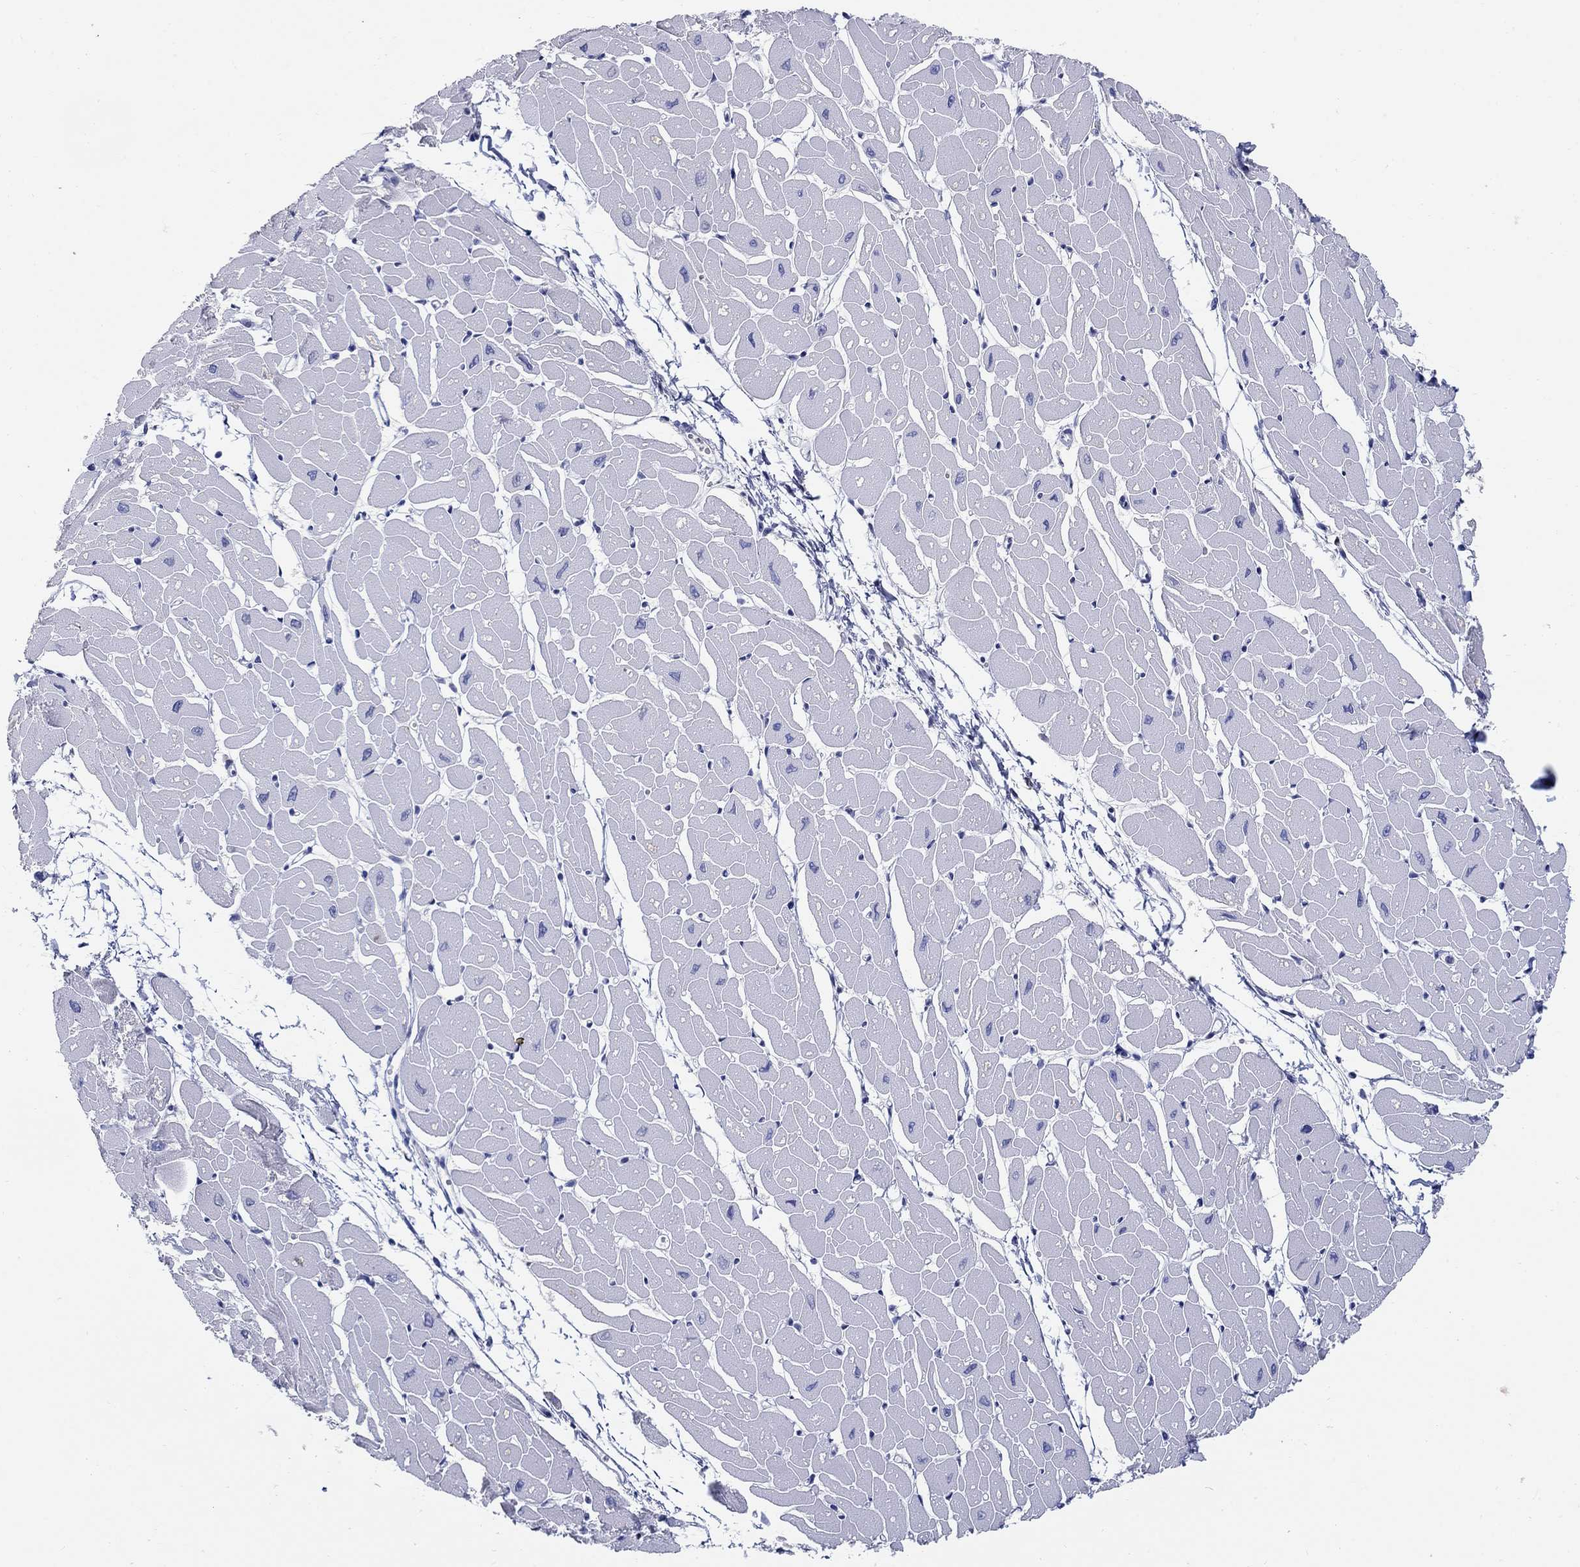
{"staining": {"intensity": "negative", "quantity": "none", "location": "none"}, "tissue": "heart muscle", "cell_type": "Cardiomyocytes", "image_type": "normal", "snomed": [{"axis": "morphology", "description": "Normal tissue, NOS"}, {"axis": "topography", "description": "Heart"}], "caption": "This is a micrograph of immunohistochemistry staining of benign heart muscle, which shows no expression in cardiomyocytes. (Brightfield microscopy of DAB (3,3'-diaminobenzidine) IHC at high magnification).", "gene": "AKR1C1", "patient": {"sex": "male", "age": 57}}